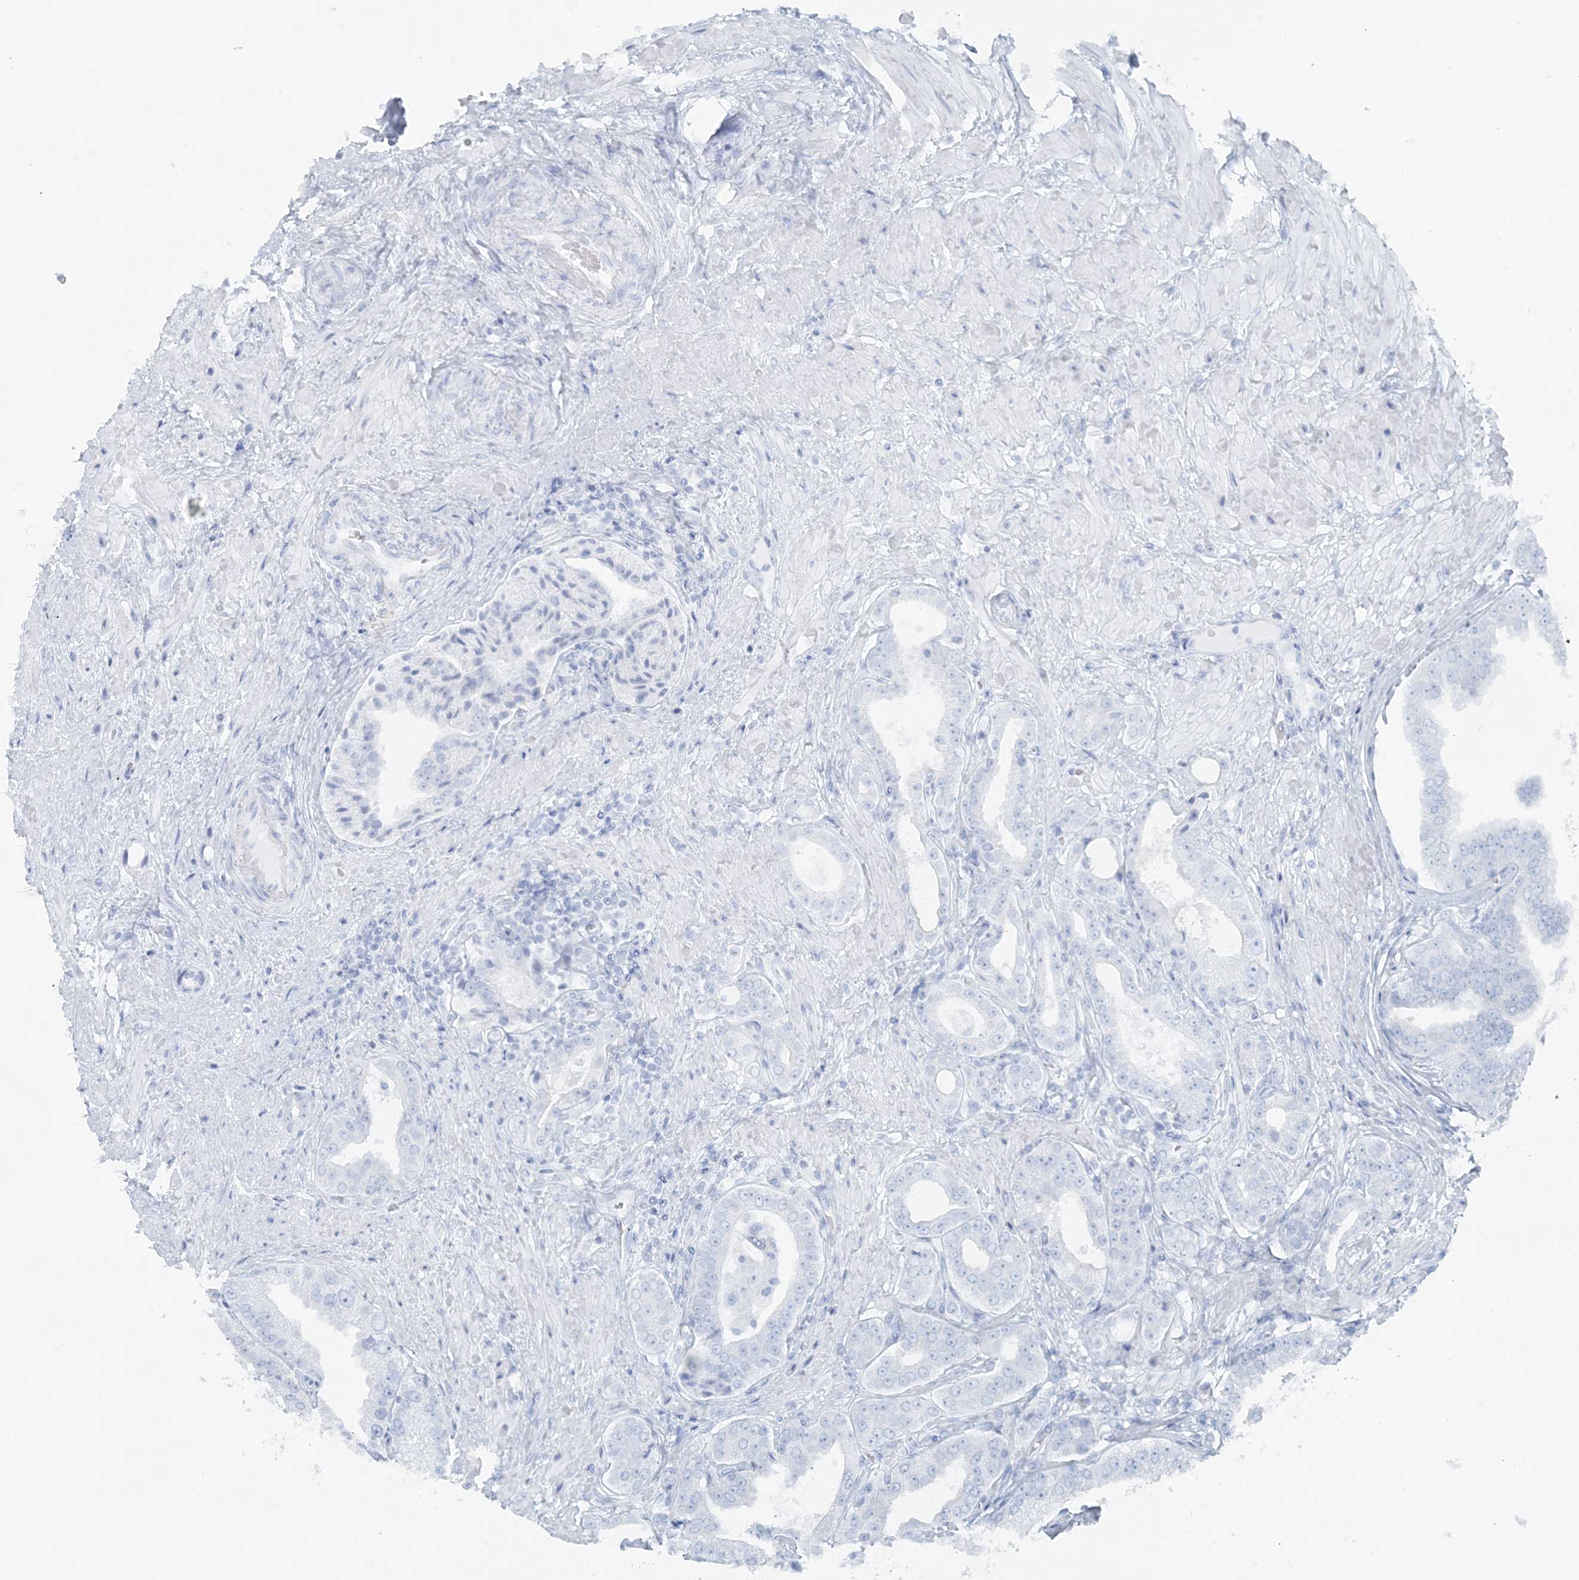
{"staining": {"intensity": "negative", "quantity": "none", "location": "none"}, "tissue": "prostate cancer", "cell_type": "Tumor cells", "image_type": "cancer", "snomed": [{"axis": "morphology", "description": "Adenocarcinoma, Low grade"}, {"axis": "topography", "description": "Prostate"}], "caption": "Histopathology image shows no significant protein positivity in tumor cells of prostate cancer (adenocarcinoma (low-grade)).", "gene": "ATP11A", "patient": {"sex": "male", "age": 63}}